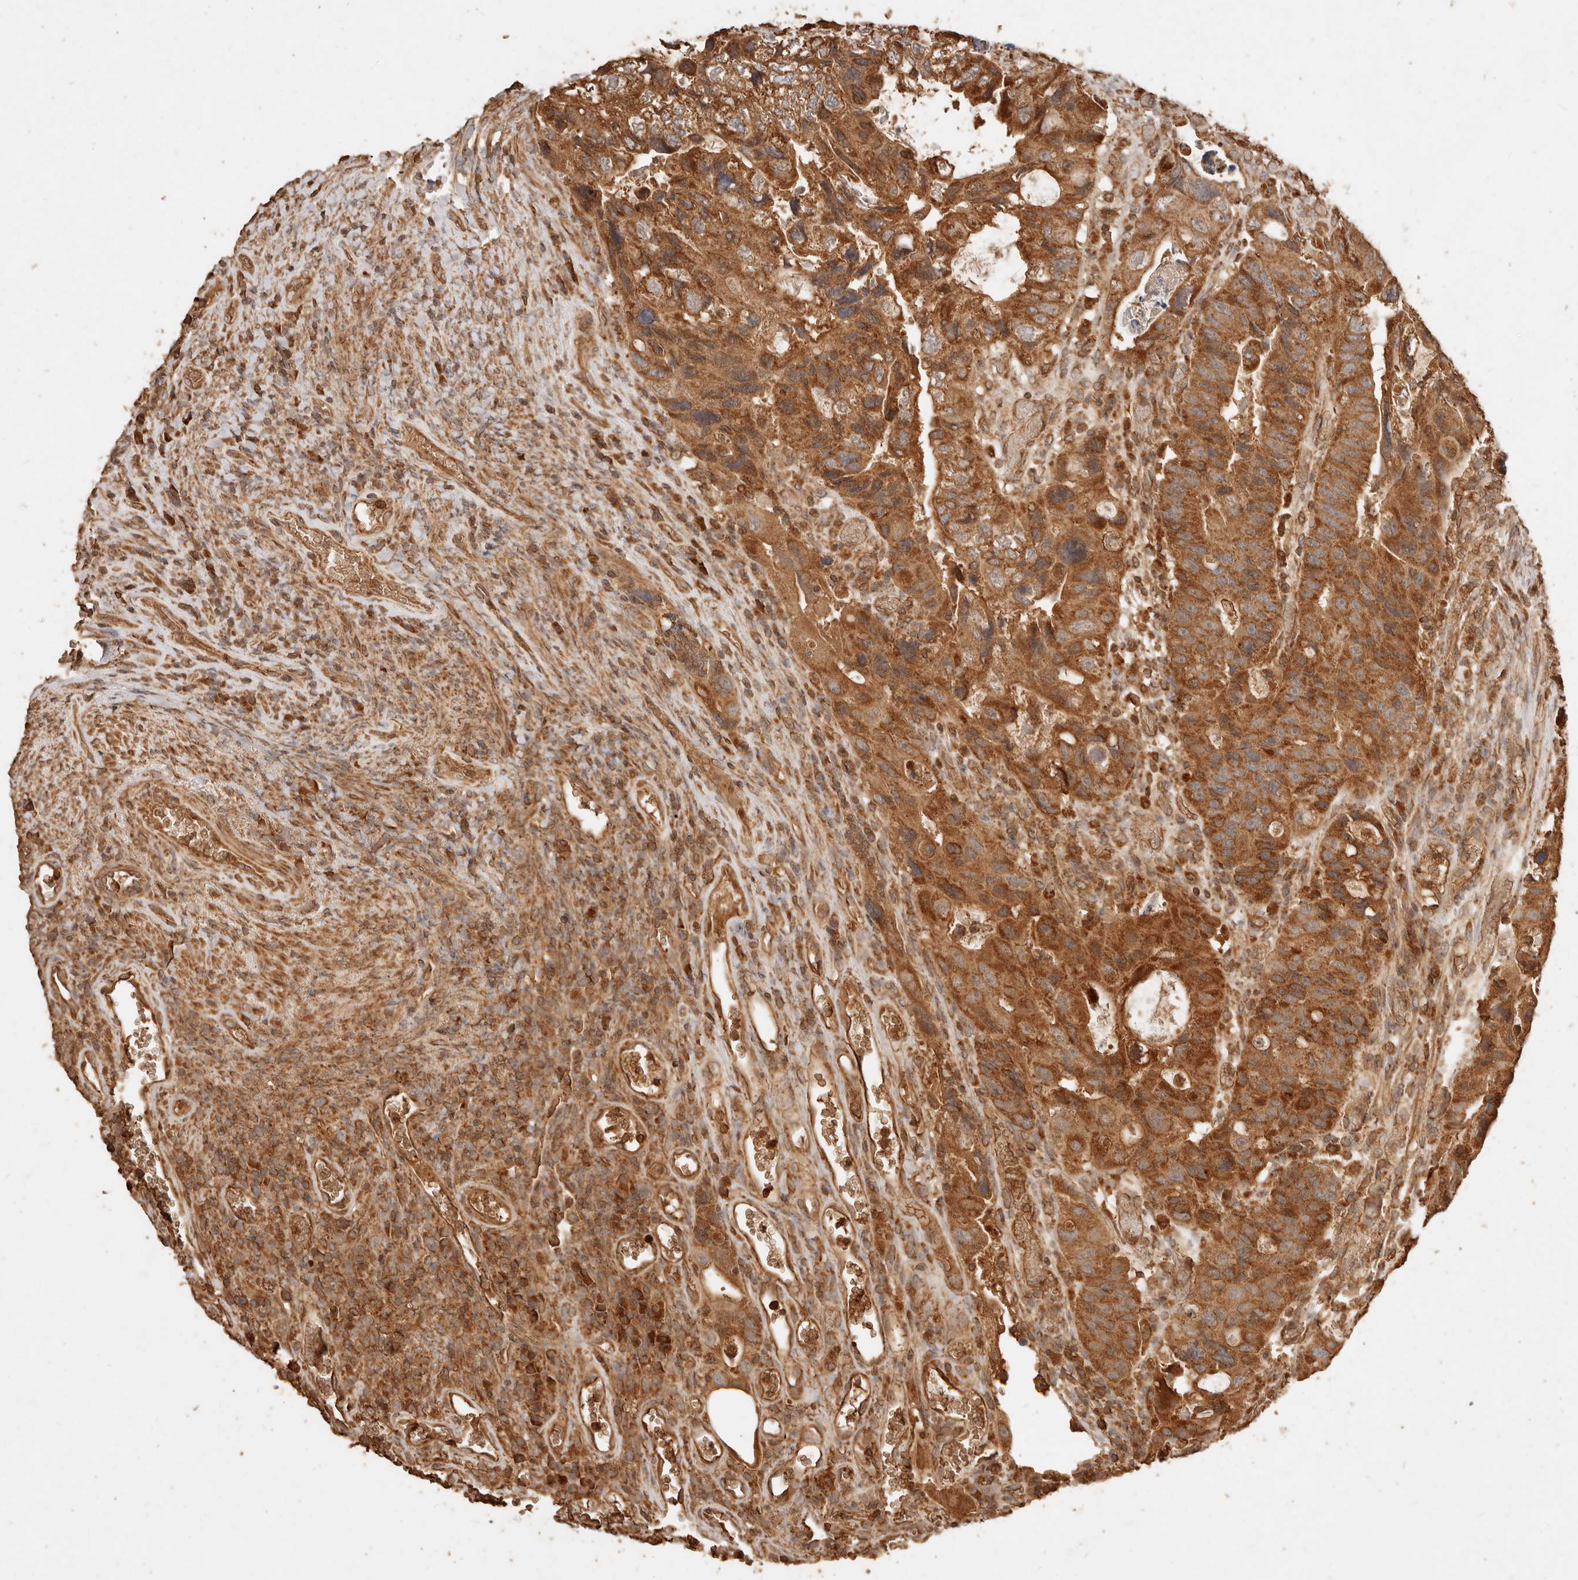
{"staining": {"intensity": "strong", "quantity": ">75%", "location": "cytoplasmic/membranous"}, "tissue": "colorectal cancer", "cell_type": "Tumor cells", "image_type": "cancer", "snomed": [{"axis": "morphology", "description": "Adenocarcinoma, NOS"}, {"axis": "topography", "description": "Rectum"}], "caption": "Human colorectal cancer stained for a protein (brown) displays strong cytoplasmic/membranous positive staining in about >75% of tumor cells.", "gene": "FAM180B", "patient": {"sex": "male", "age": 59}}